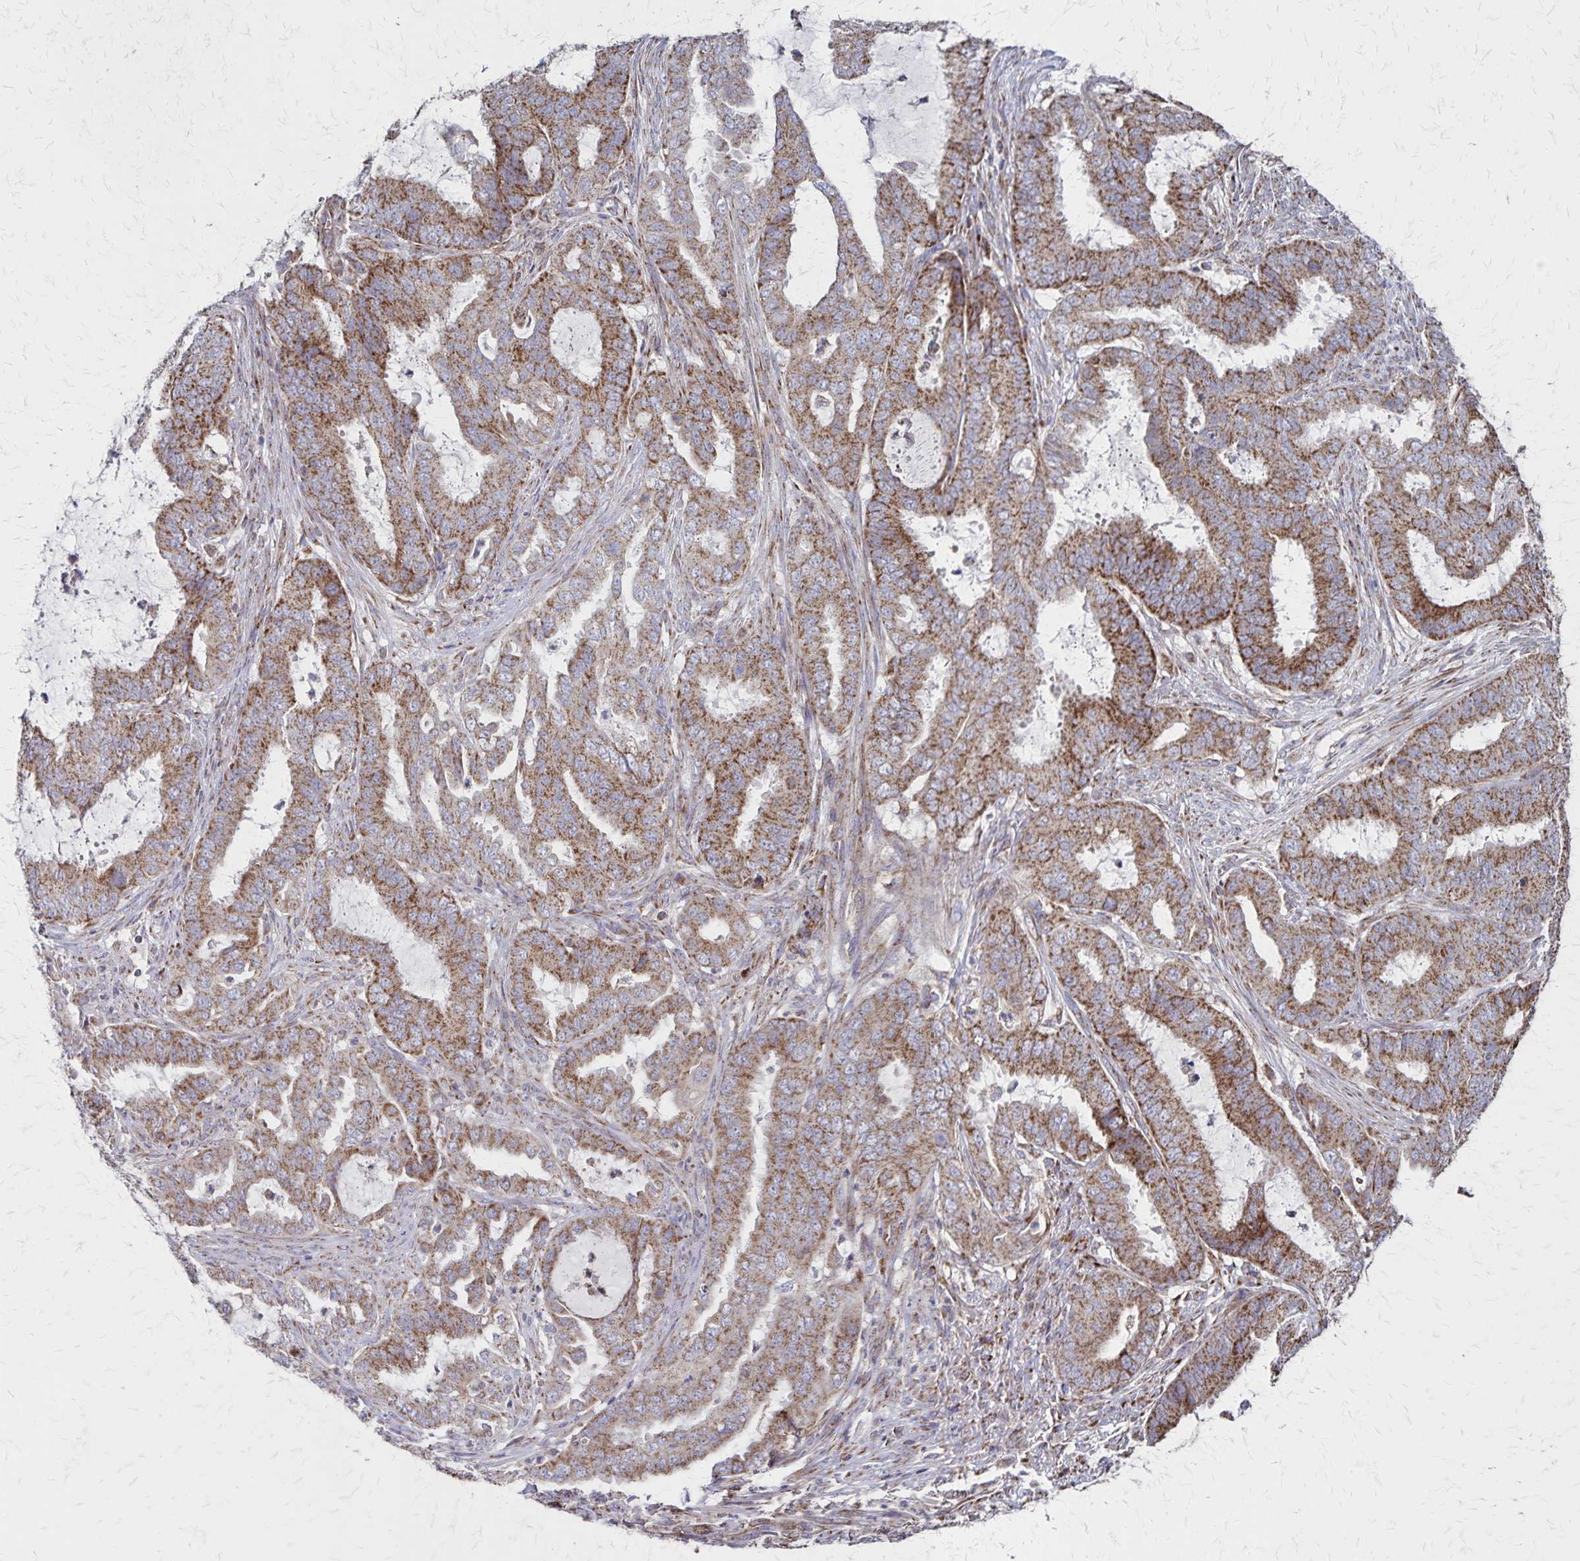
{"staining": {"intensity": "moderate", "quantity": ">75%", "location": "cytoplasmic/membranous"}, "tissue": "endometrial cancer", "cell_type": "Tumor cells", "image_type": "cancer", "snomed": [{"axis": "morphology", "description": "Adenocarcinoma, NOS"}, {"axis": "topography", "description": "Endometrium"}], "caption": "DAB immunohistochemical staining of human endometrial cancer displays moderate cytoplasmic/membranous protein positivity in about >75% of tumor cells. (DAB IHC, brown staining for protein, blue staining for nuclei).", "gene": "NFS1", "patient": {"sex": "female", "age": 51}}